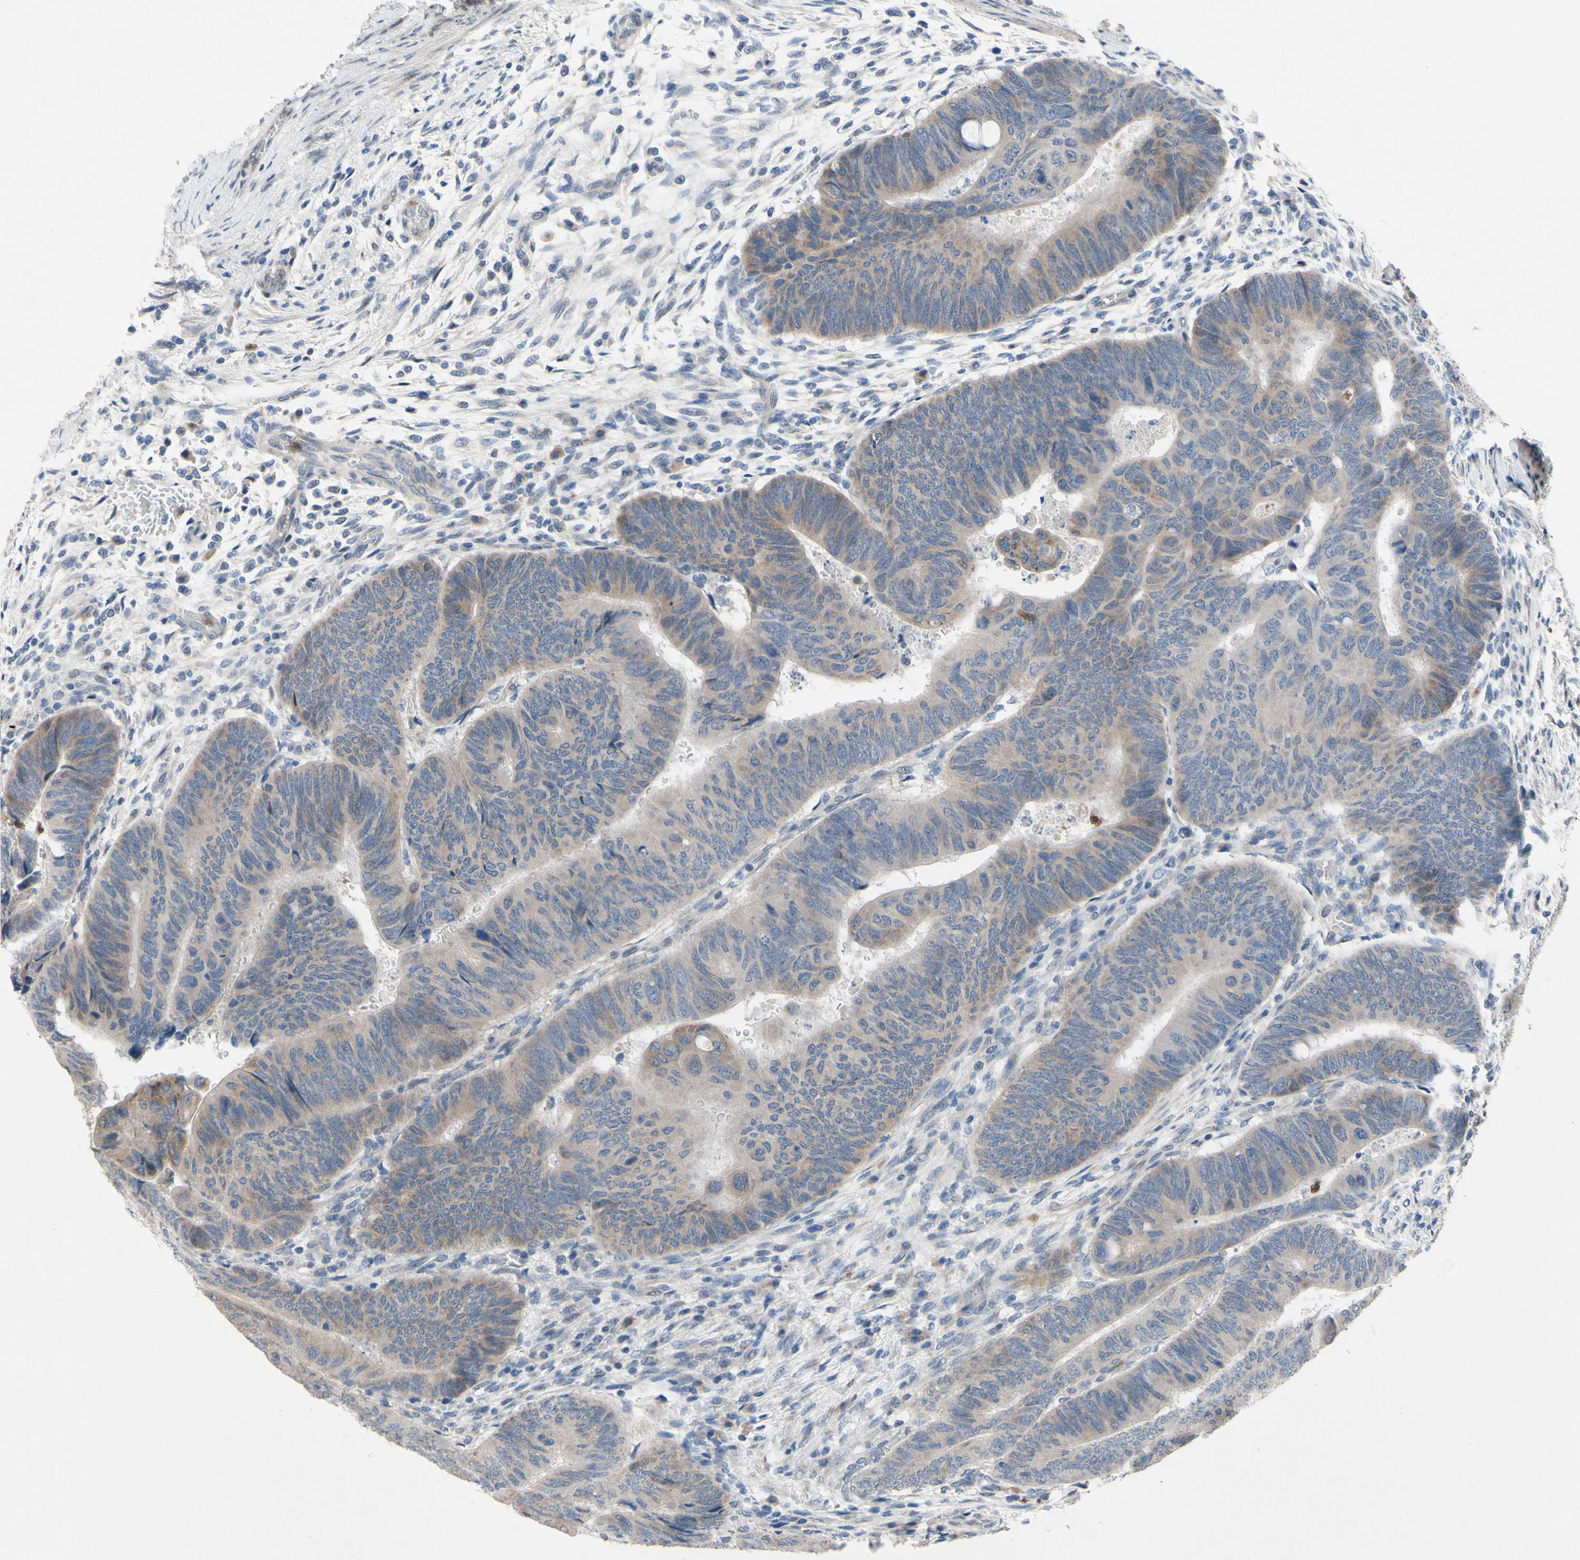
{"staining": {"intensity": "moderate", "quantity": ">75%", "location": "cytoplasmic/membranous"}, "tissue": "colorectal cancer", "cell_type": "Tumor cells", "image_type": "cancer", "snomed": [{"axis": "morphology", "description": "Normal tissue, NOS"}, {"axis": "morphology", "description": "Adenocarcinoma, NOS"}, {"axis": "topography", "description": "Rectum"}, {"axis": "topography", "description": "Peripheral nerve tissue"}], "caption": "Colorectal adenocarcinoma stained for a protein demonstrates moderate cytoplasmic/membranous positivity in tumor cells.", "gene": "GRAMD2B", "patient": {"sex": "male", "age": 92}}